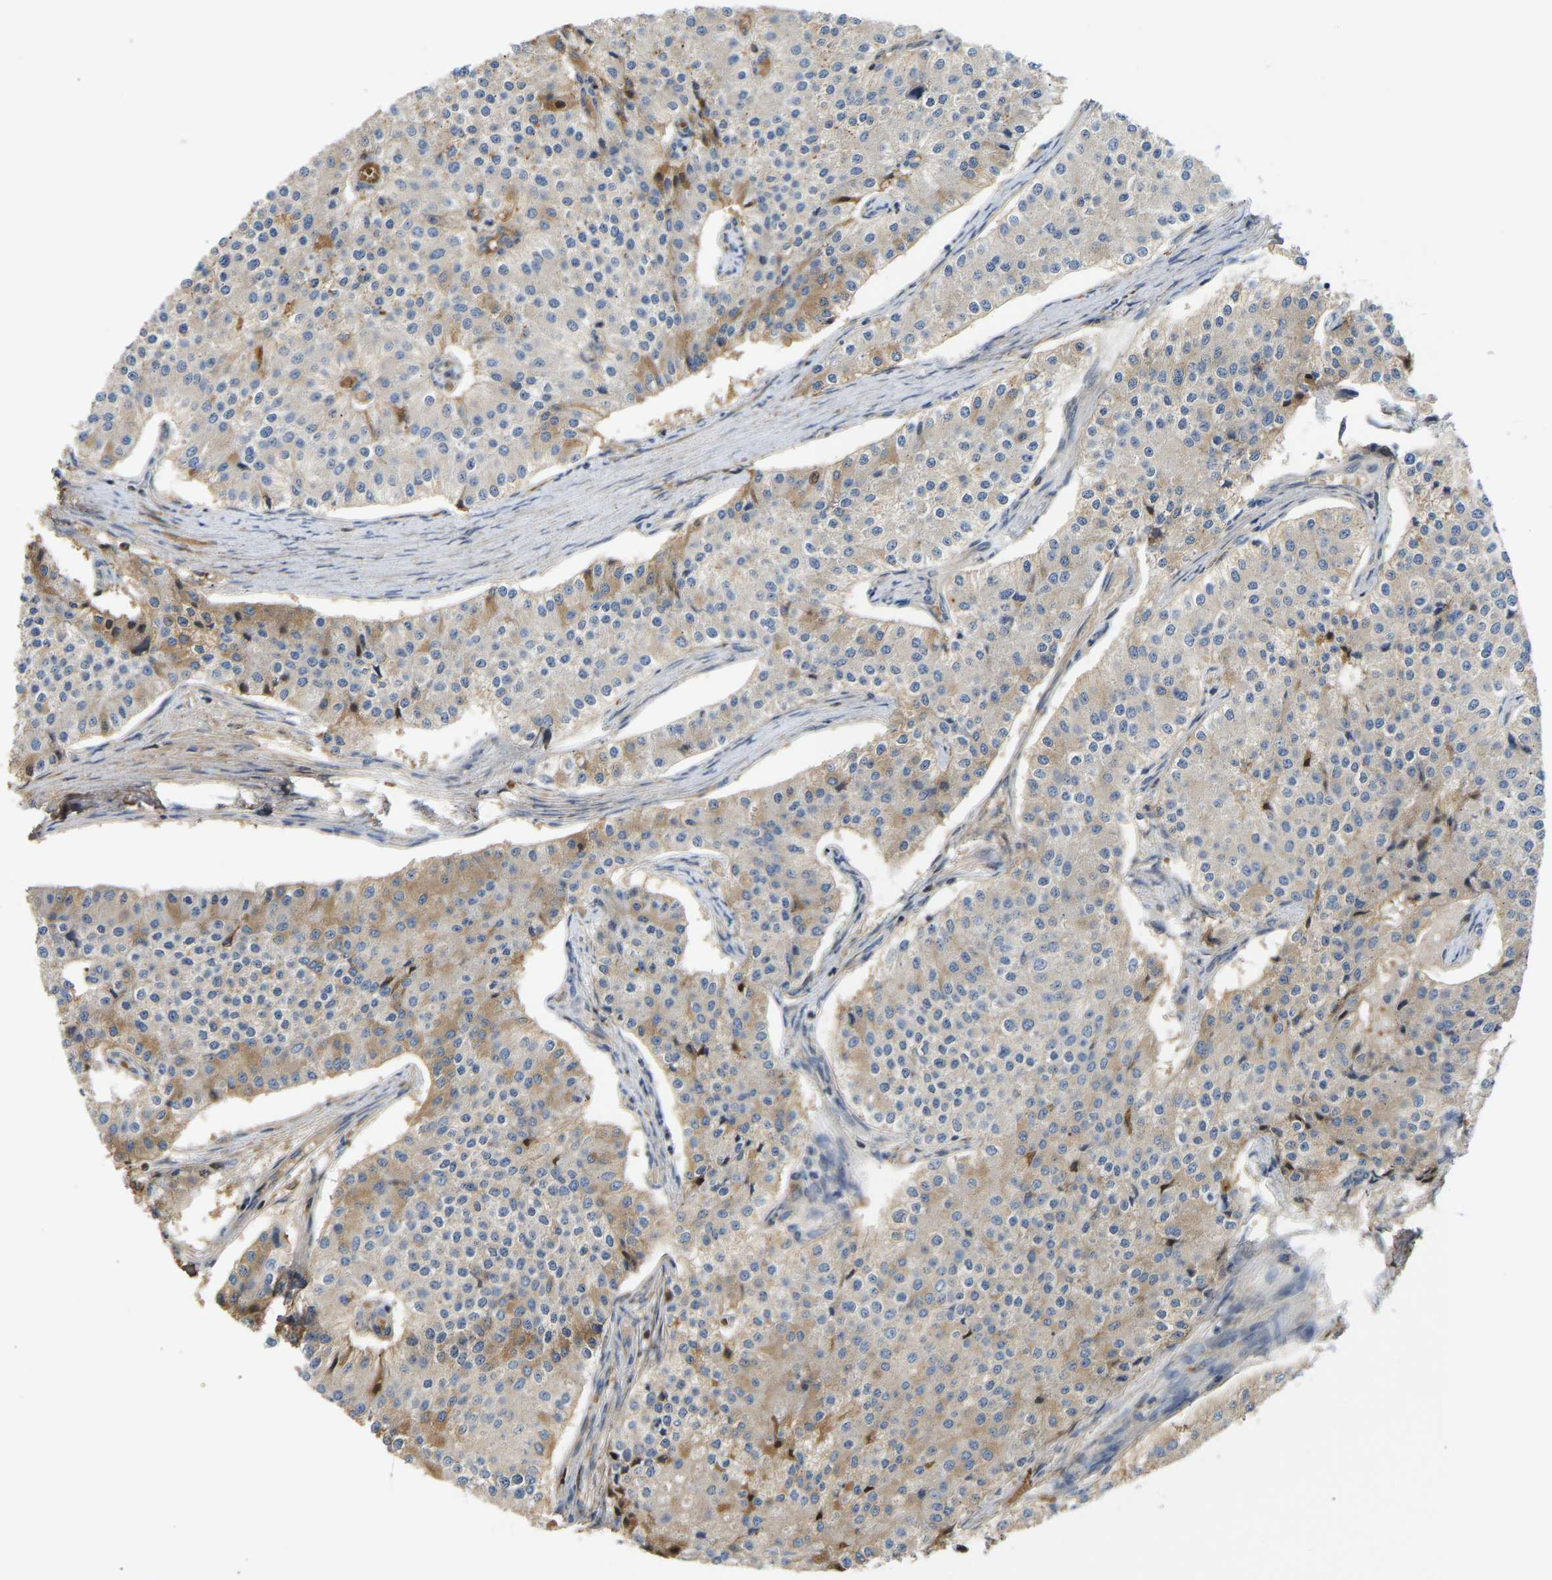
{"staining": {"intensity": "weak", "quantity": ">75%", "location": "cytoplasmic/membranous"}, "tissue": "carcinoid", "cell_type": "Tumor cells", "image_type": "cancer", "snomed": [{"axis": "morphology", "description": "Carcinoid, malignant, NOS"}, {"axis": "topography", "description": "Colon"}], "caption": "This histopathology image exhibits malignant carcinoid stained with immunohistochemistry to label a protein in brown. The cytoplasmic/membranous of tumor cells show weak positivity for the protein. Nuclei are counter-stained blue.", "gene": "VCPKMT", "patient": {"sex": "female", "age": 52}}